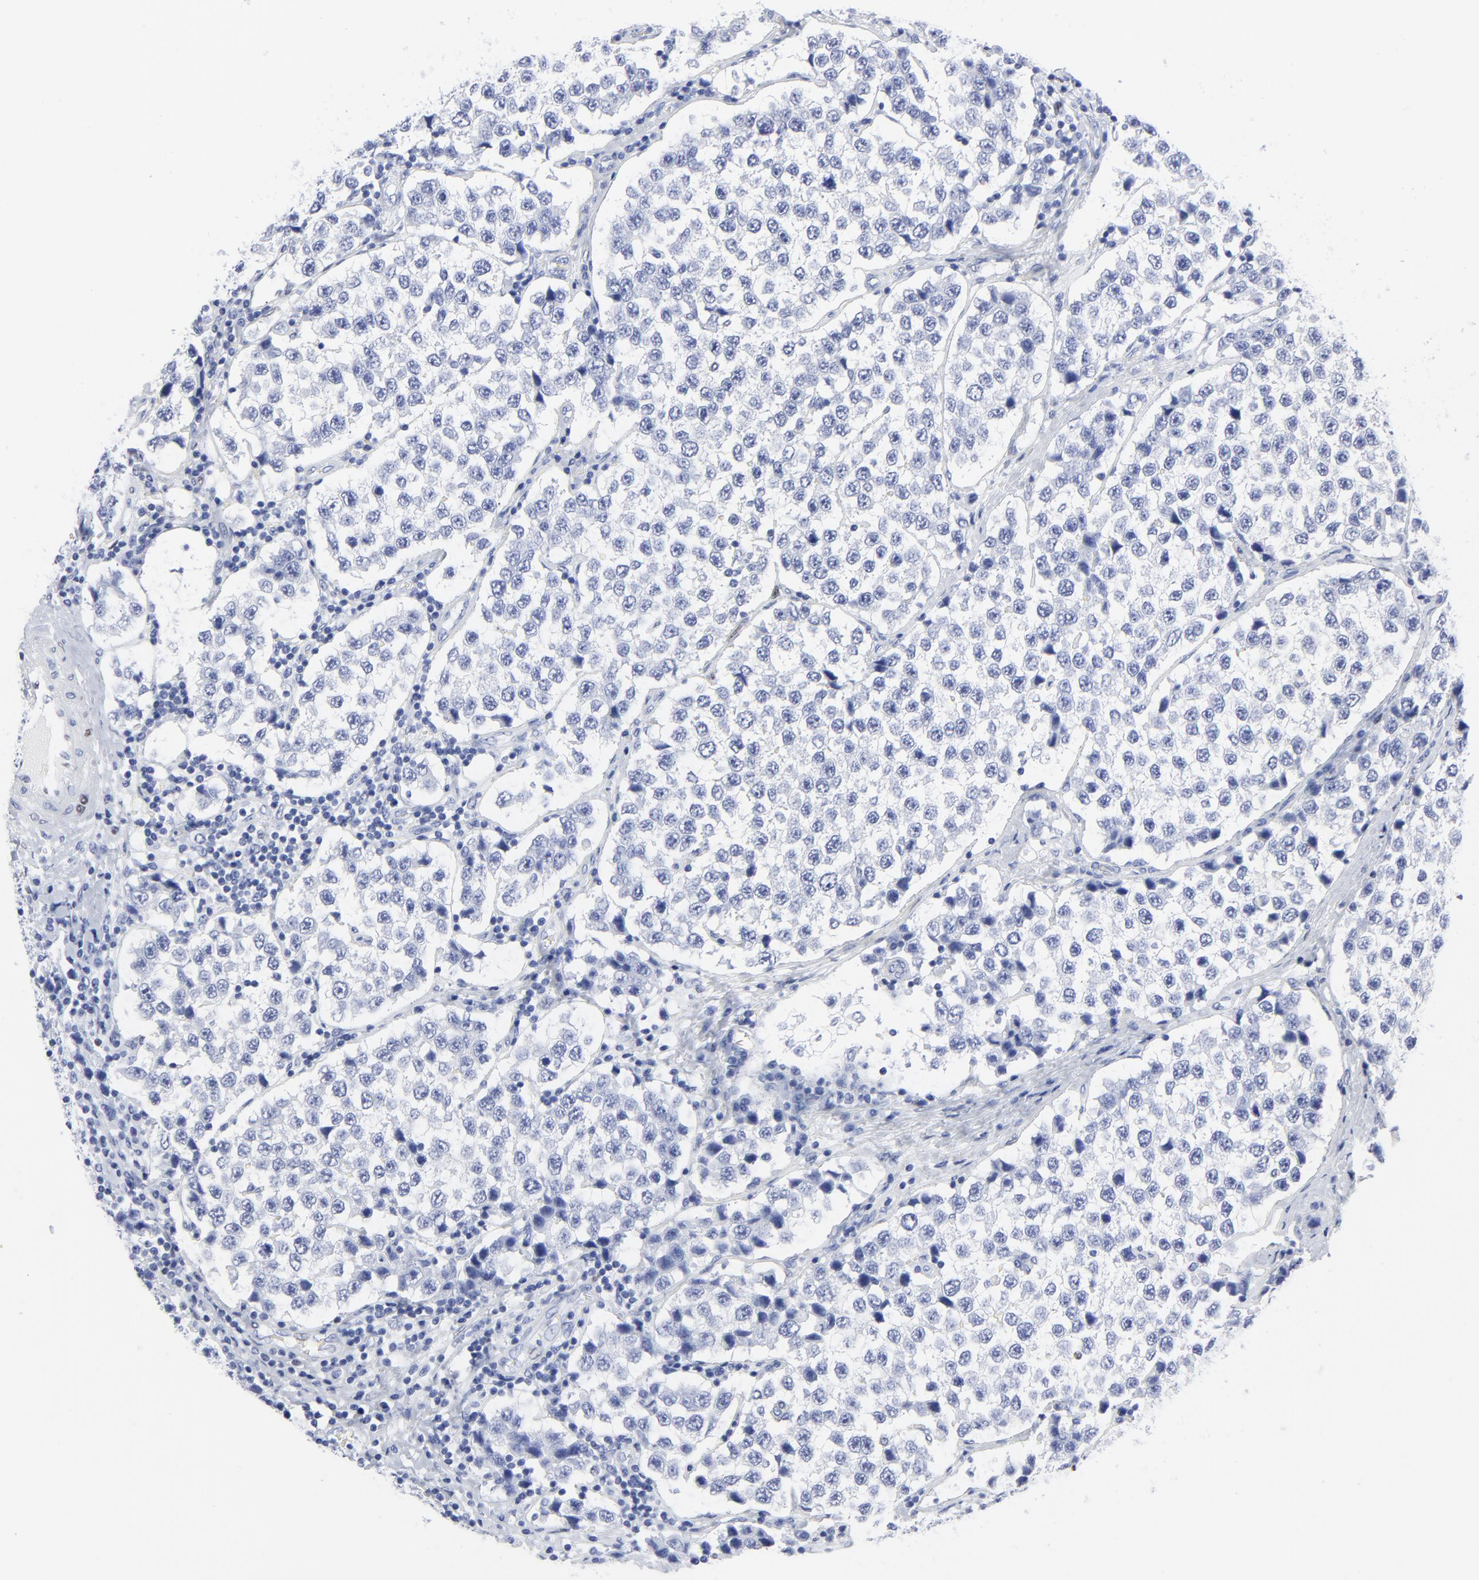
{"staining": {"intensity": "negative", "quantity": "none", "location": "none"}, "tissue": "testis cancer", "cell_type": "Tumor cells", "image_type": "cancer", "snomed": [{"axis": "morphology", "description": "Seminoma, NOS"}, {"axis": "topography", "description": "Testis"}], "caption": "Immunohistochemistry micrograph of human testis cancer (seminoma) stained for a protein (brown), which reveals no expression in tumor cells.", "gene": "JUN", "patient": {"sex": "male", "age": 39}}